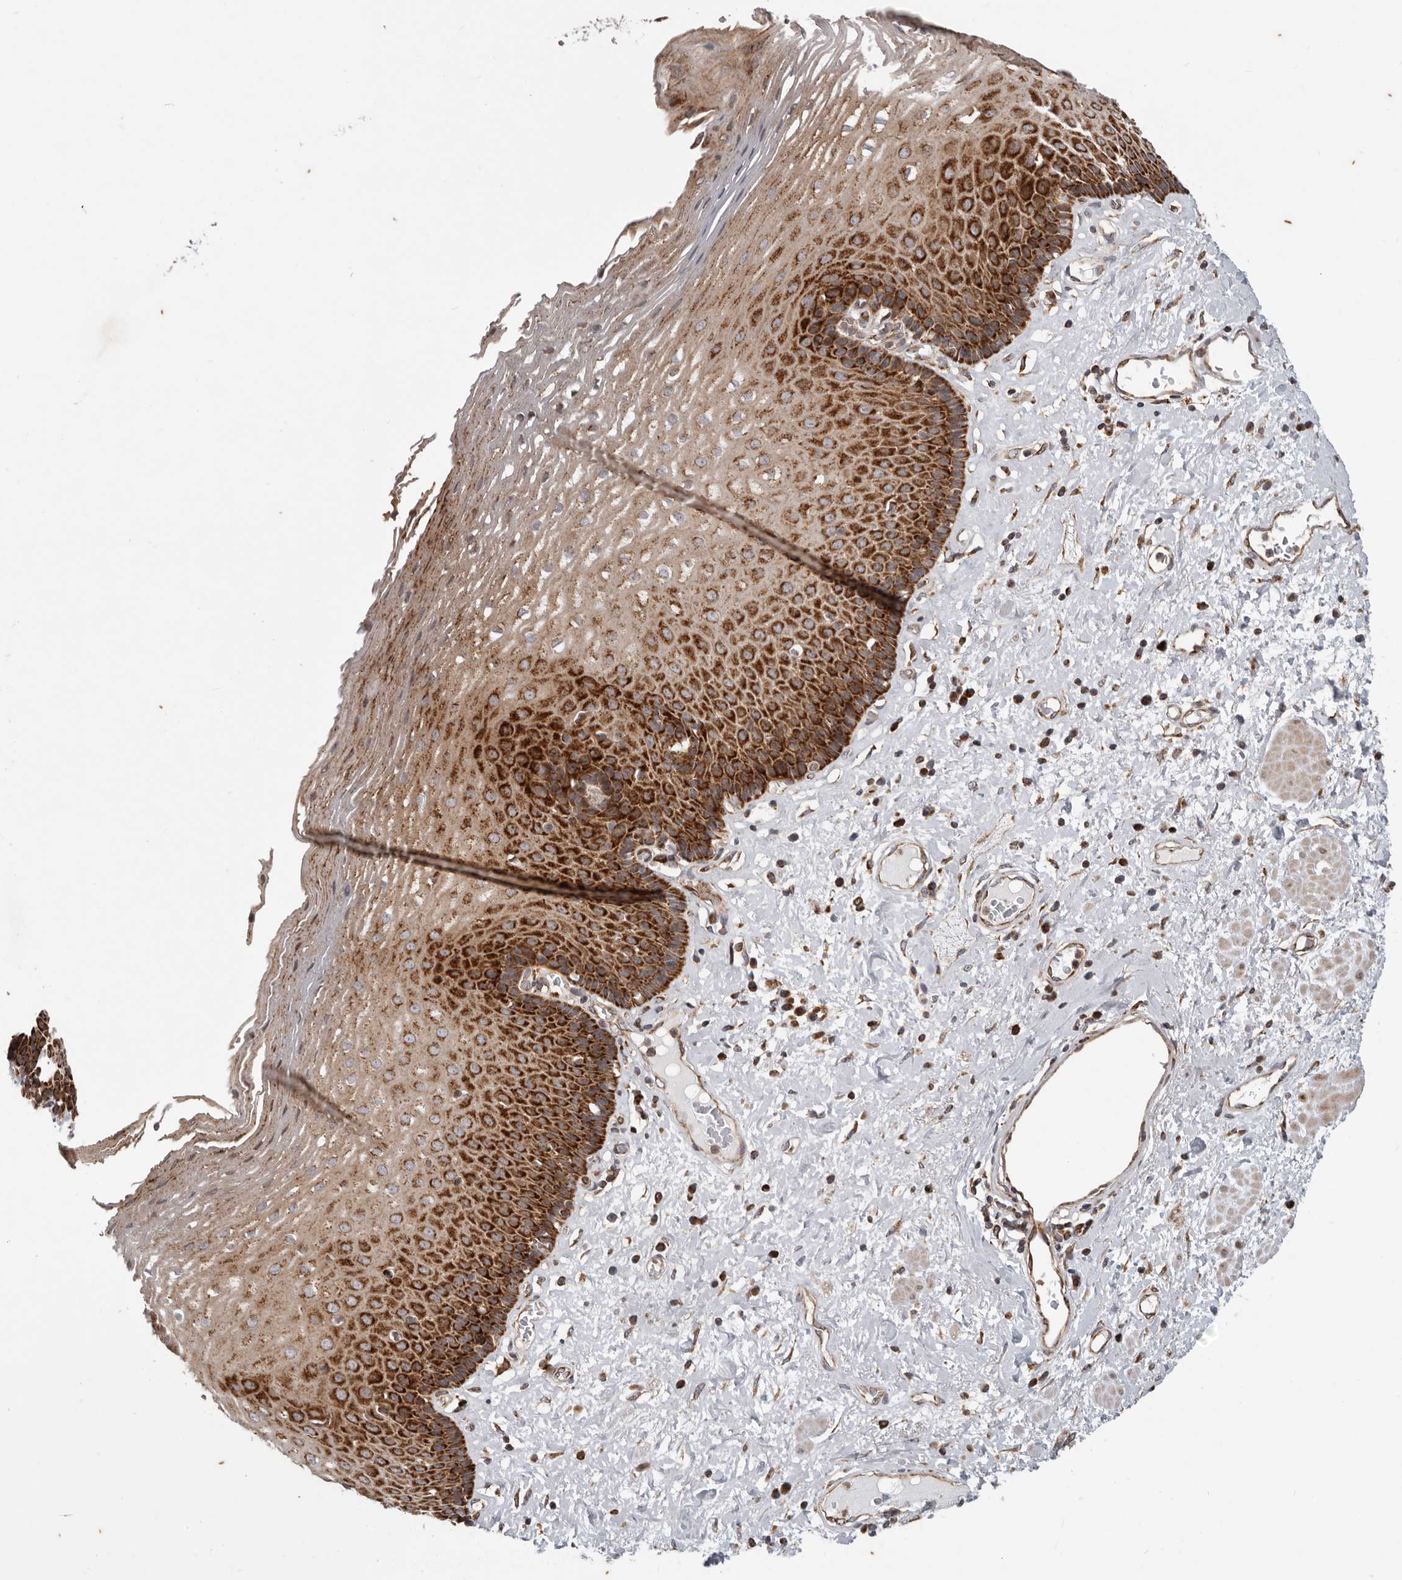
{"staining": {"intensity": "strong", "quantity": "25%-75%", "location": "cytoplasmic/membranous"}, "tissue": "esophagus", "cell_type": "Squamous epithelial cells", "image_type": "normal", "snomed": [{"axis": "morphology", "description": "Normal tissue, NOS"}, {"axis": "morphology", "description": "Adenocarcinoma, NOS"}, {"axis": "topography", "description": "Esophagus"}], "caption": "A histopathology image of esophagus stained for a protein displays strong cytoplasmic/membranous brown staining in squamous epithelial cells. The protein of interest is stained brown, and the nuclei are stained in blue (DAB (3,3'-diaminobenzidine) IHC with brightfield microscopy, high magnification).", "gene": "MRPS10", "patient": {"sex": "male", "age": 62}}